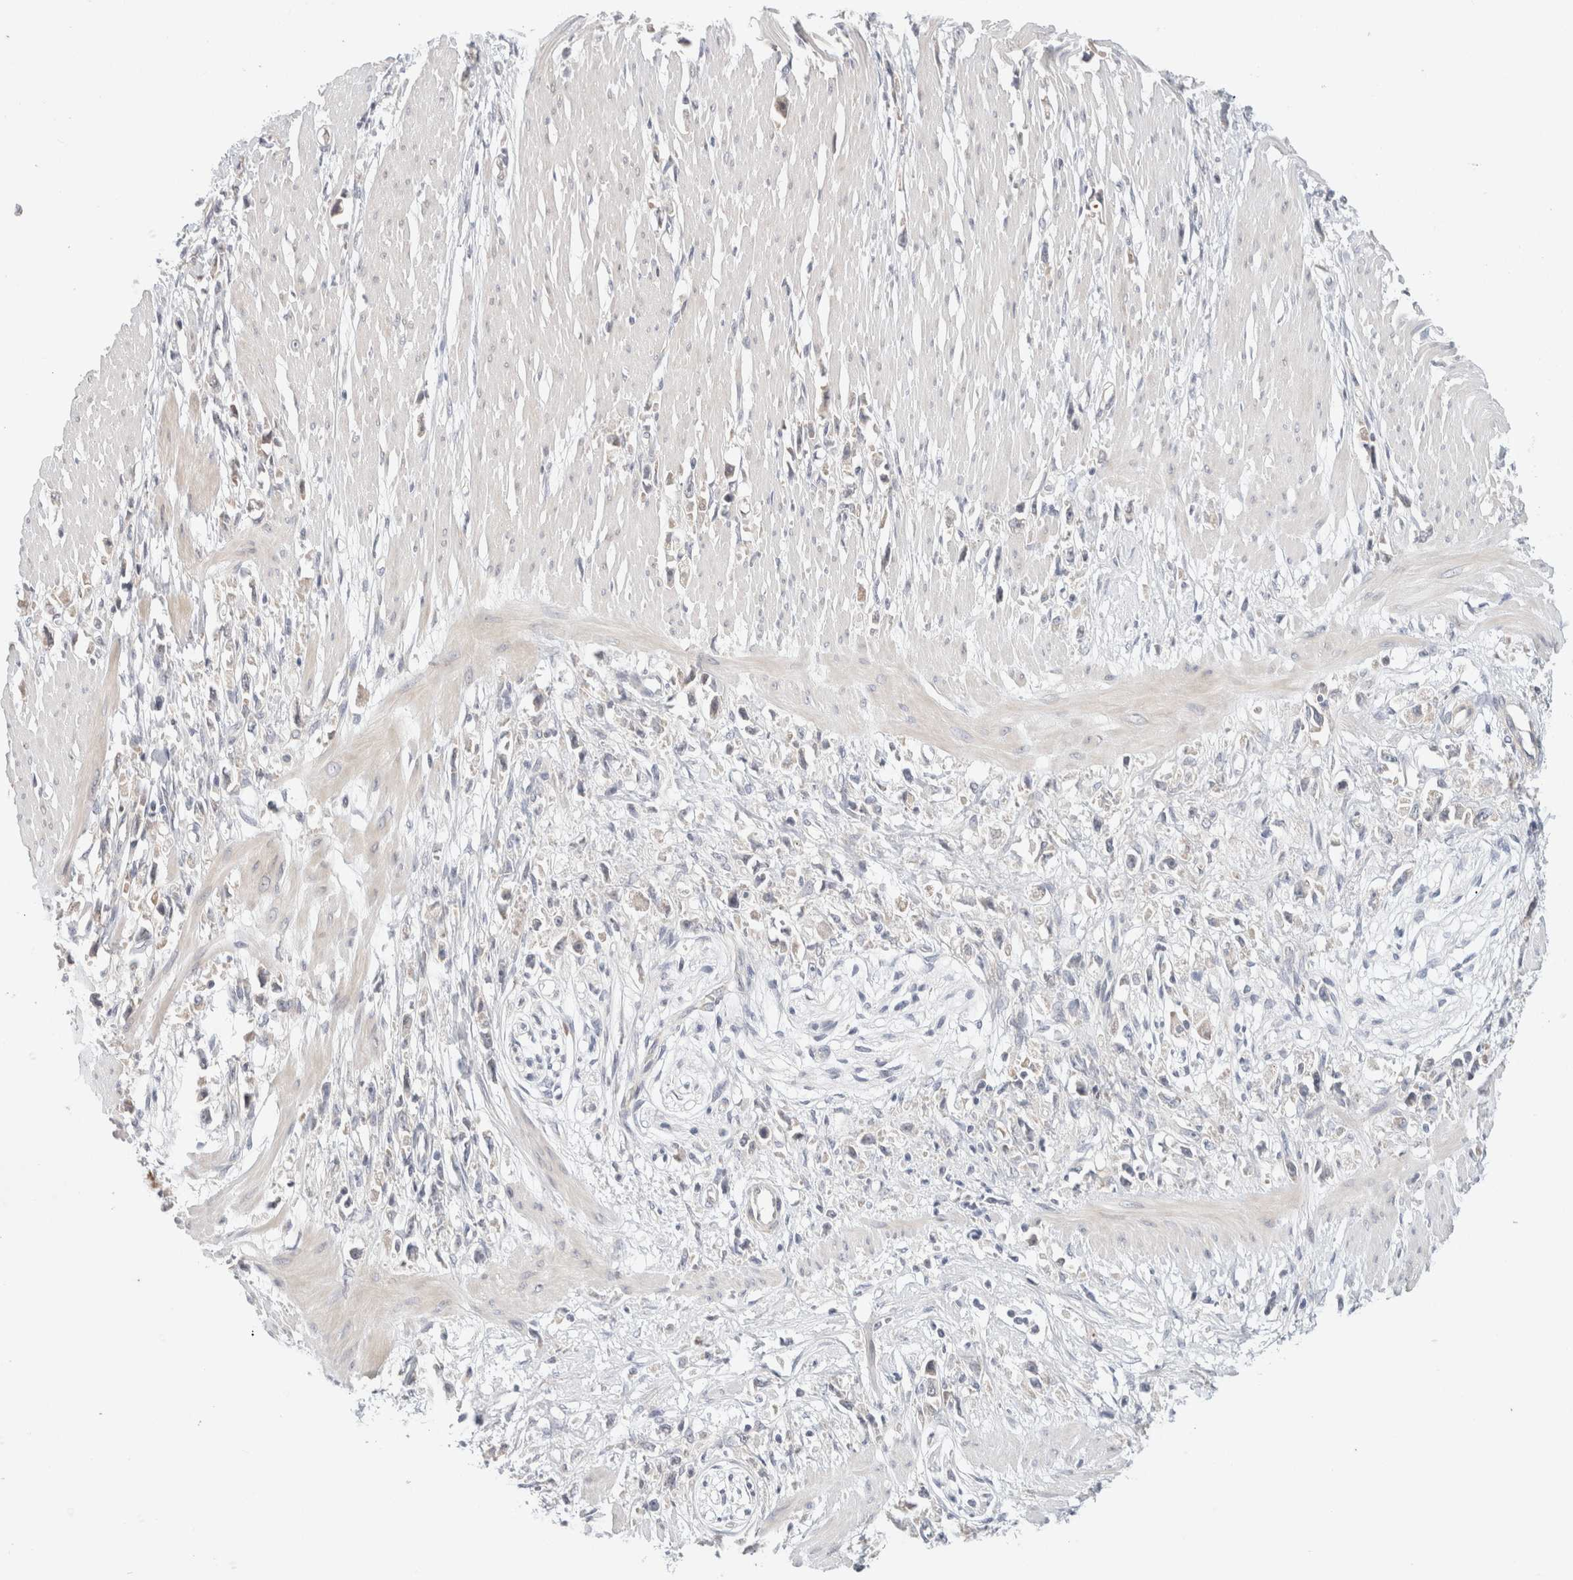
{"staining": {"intensity": "negative", "quantity": "none", "location": "none"}, "tissue": "stomach cancer", "cell_type": "Tumor cells", "image_type": "cancer", "snomed": [{"axis": "morphology", "description": "Adenocarcinoma, NOS"}, {"axis": "topography", "description": "Stomach"}], "caption": "An IHC image of stomach adenocarcinoma is shown. There is no staining in tumor cells of stomach adenocarcinoma.", "gene": "SPRTN", "patient": {"sex": "female", "age": 59}}